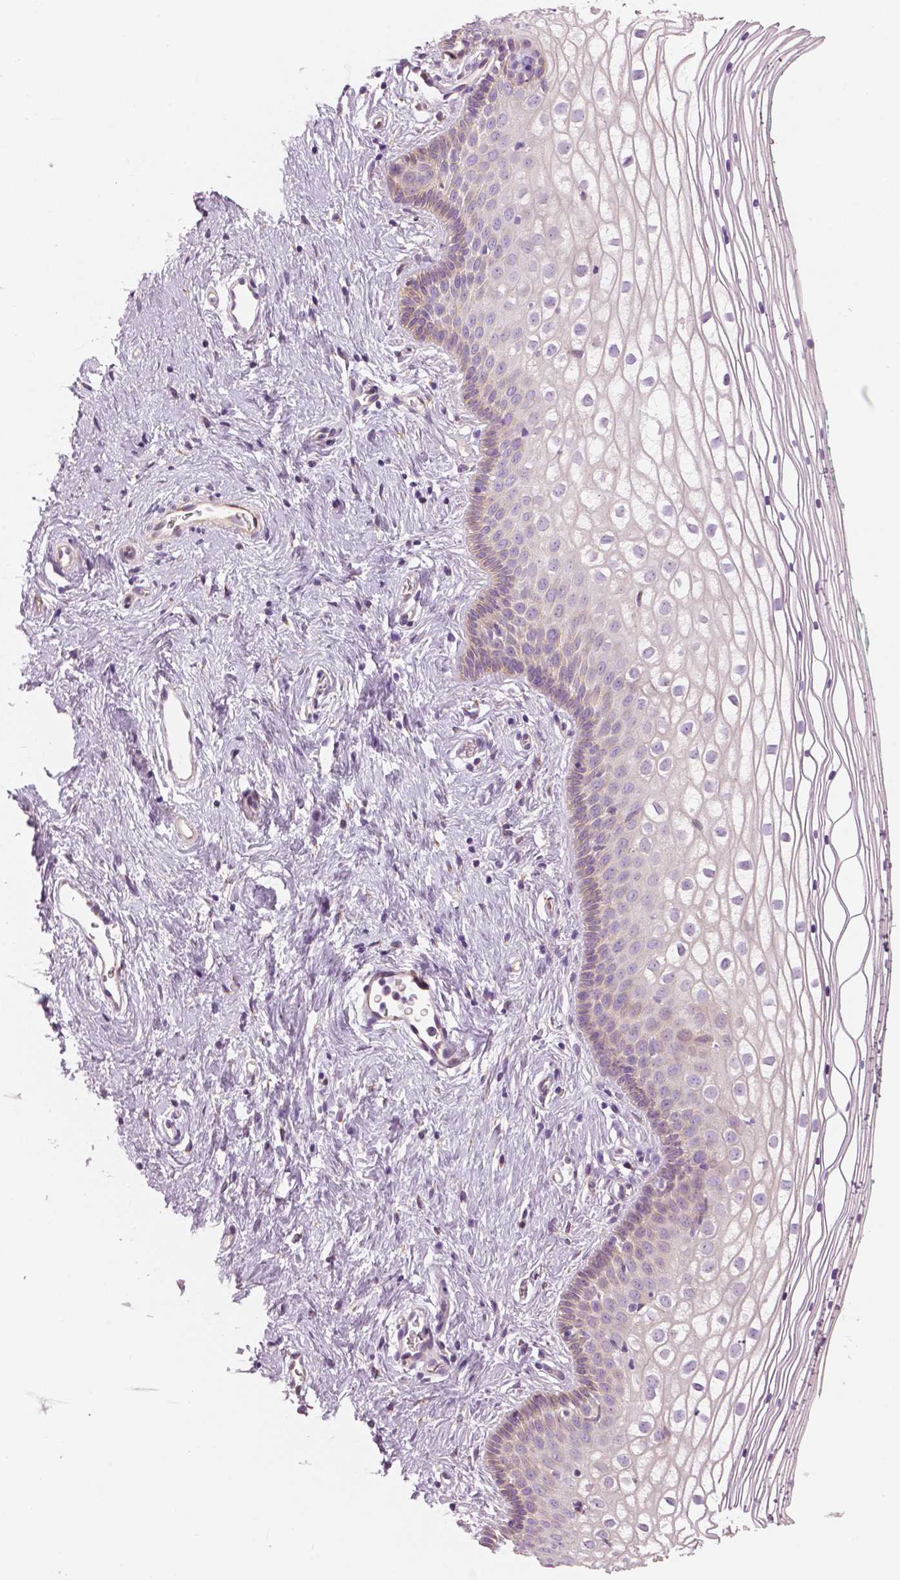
{"staining": {"intensity": "weak", "quantity": "<25%", "location": "cytoplasmic/membranous"}, "tissue": "vagina", "cell_type": "Squamous epithelial cells", "image_type": "normal", "snomed": [{"axis": "morphology", "description": "Normal tissue, NOS"}, {"axis": "topography", "description": "Vagina"}], "caption": "IHC image of benign vagina: human vagina stained with DAB (3,3'-diaminobenzidine) shows no significant protein staining in squamous epithelial cells. (DAB immunohistochemistry with hematoxylin counter stain).", "gene": "SLC24A1", "patient": {"sex": "female", "age": 36}}